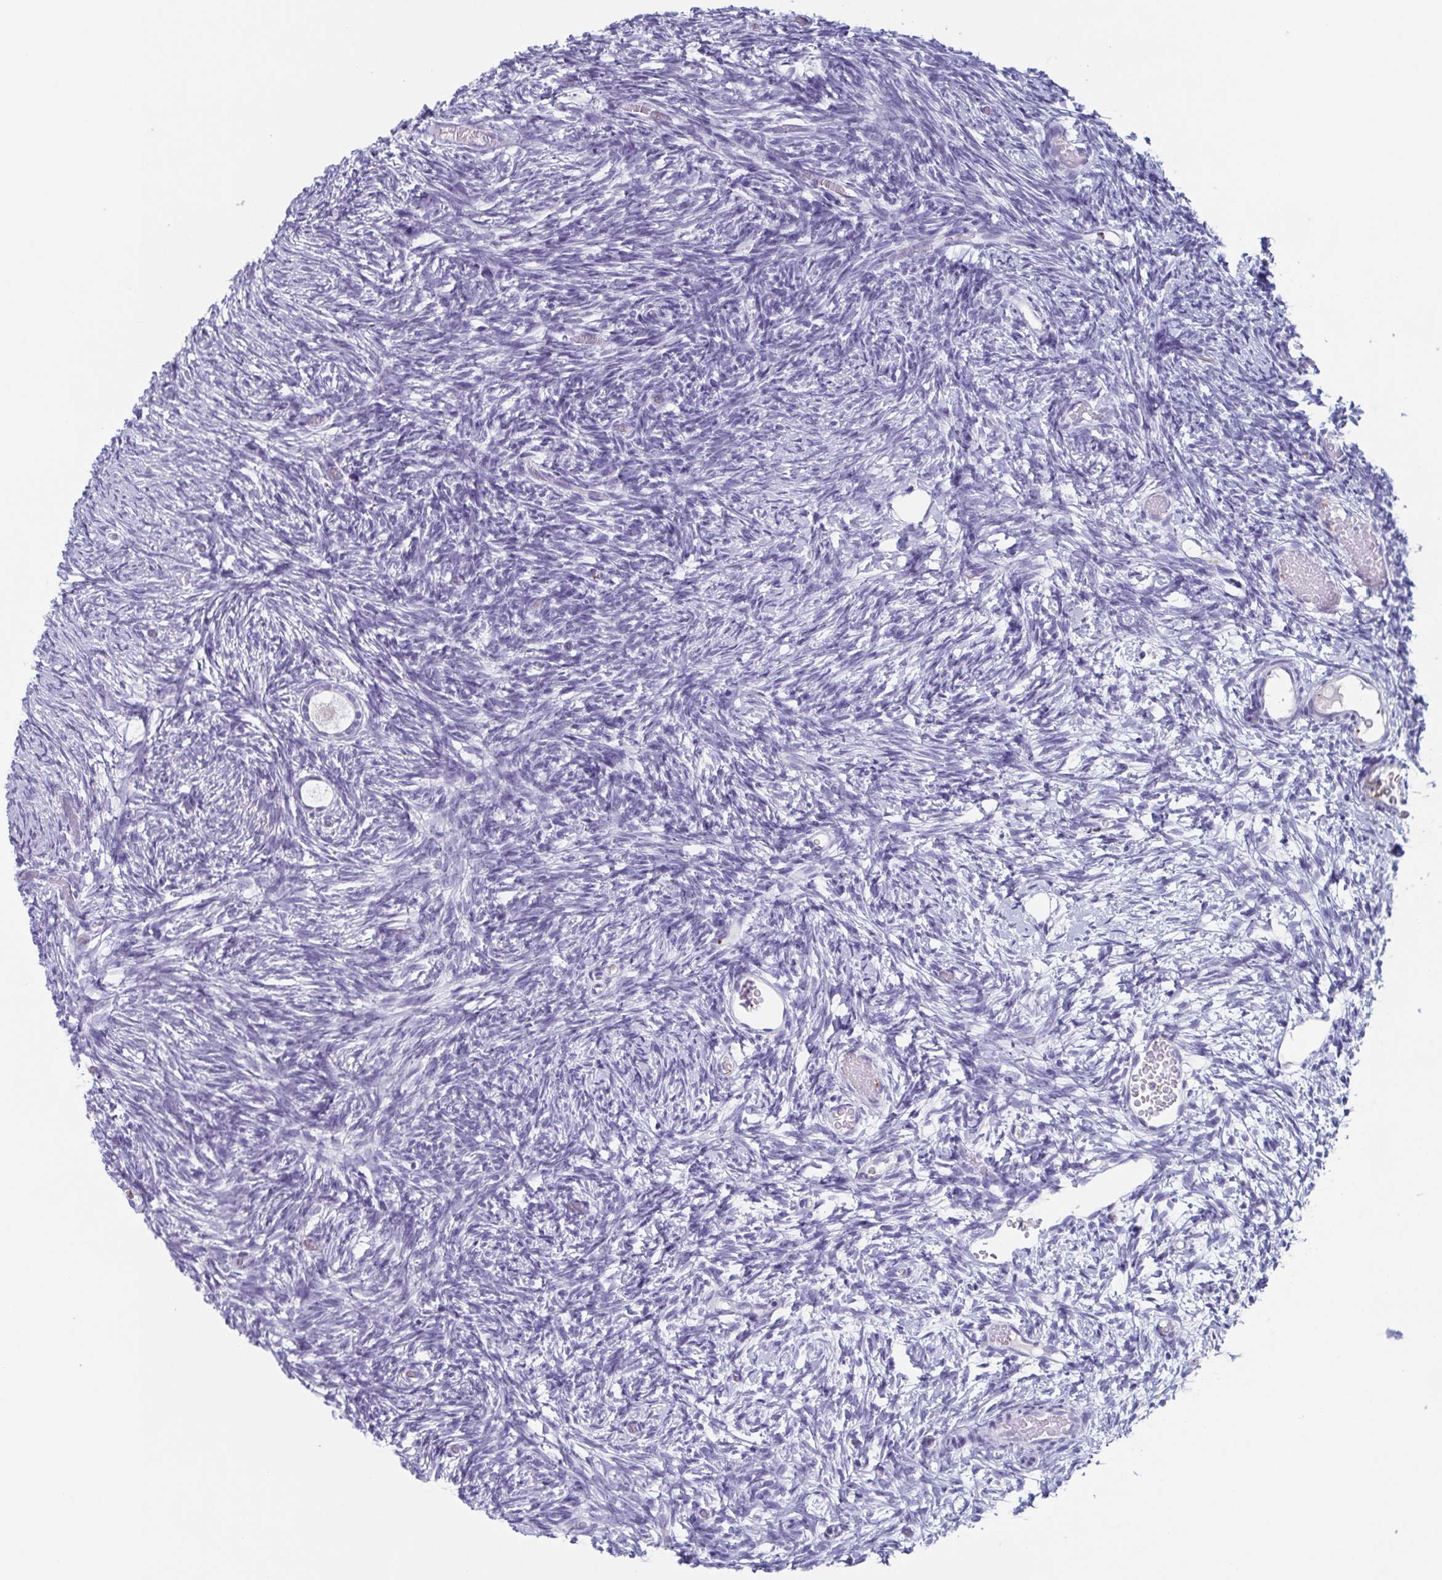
{"staining": {"intensity": "negative", "quantity": "none", "location": "none"}, "tissue": "ovary", "cell_type": "Follicle cells", "image_type": "normal", "snomed": [{"axis": "morphology", "description": "Normal tissue, NOS"}, {"axis": "topography", "description": "Ovary"}], "caption": "IHC image of normal human ovary stained for a protein (brown), which reveals no staining in follicle cells.", "gene": "LYRM2", "patient": {"sex": "female", "age": 39}}